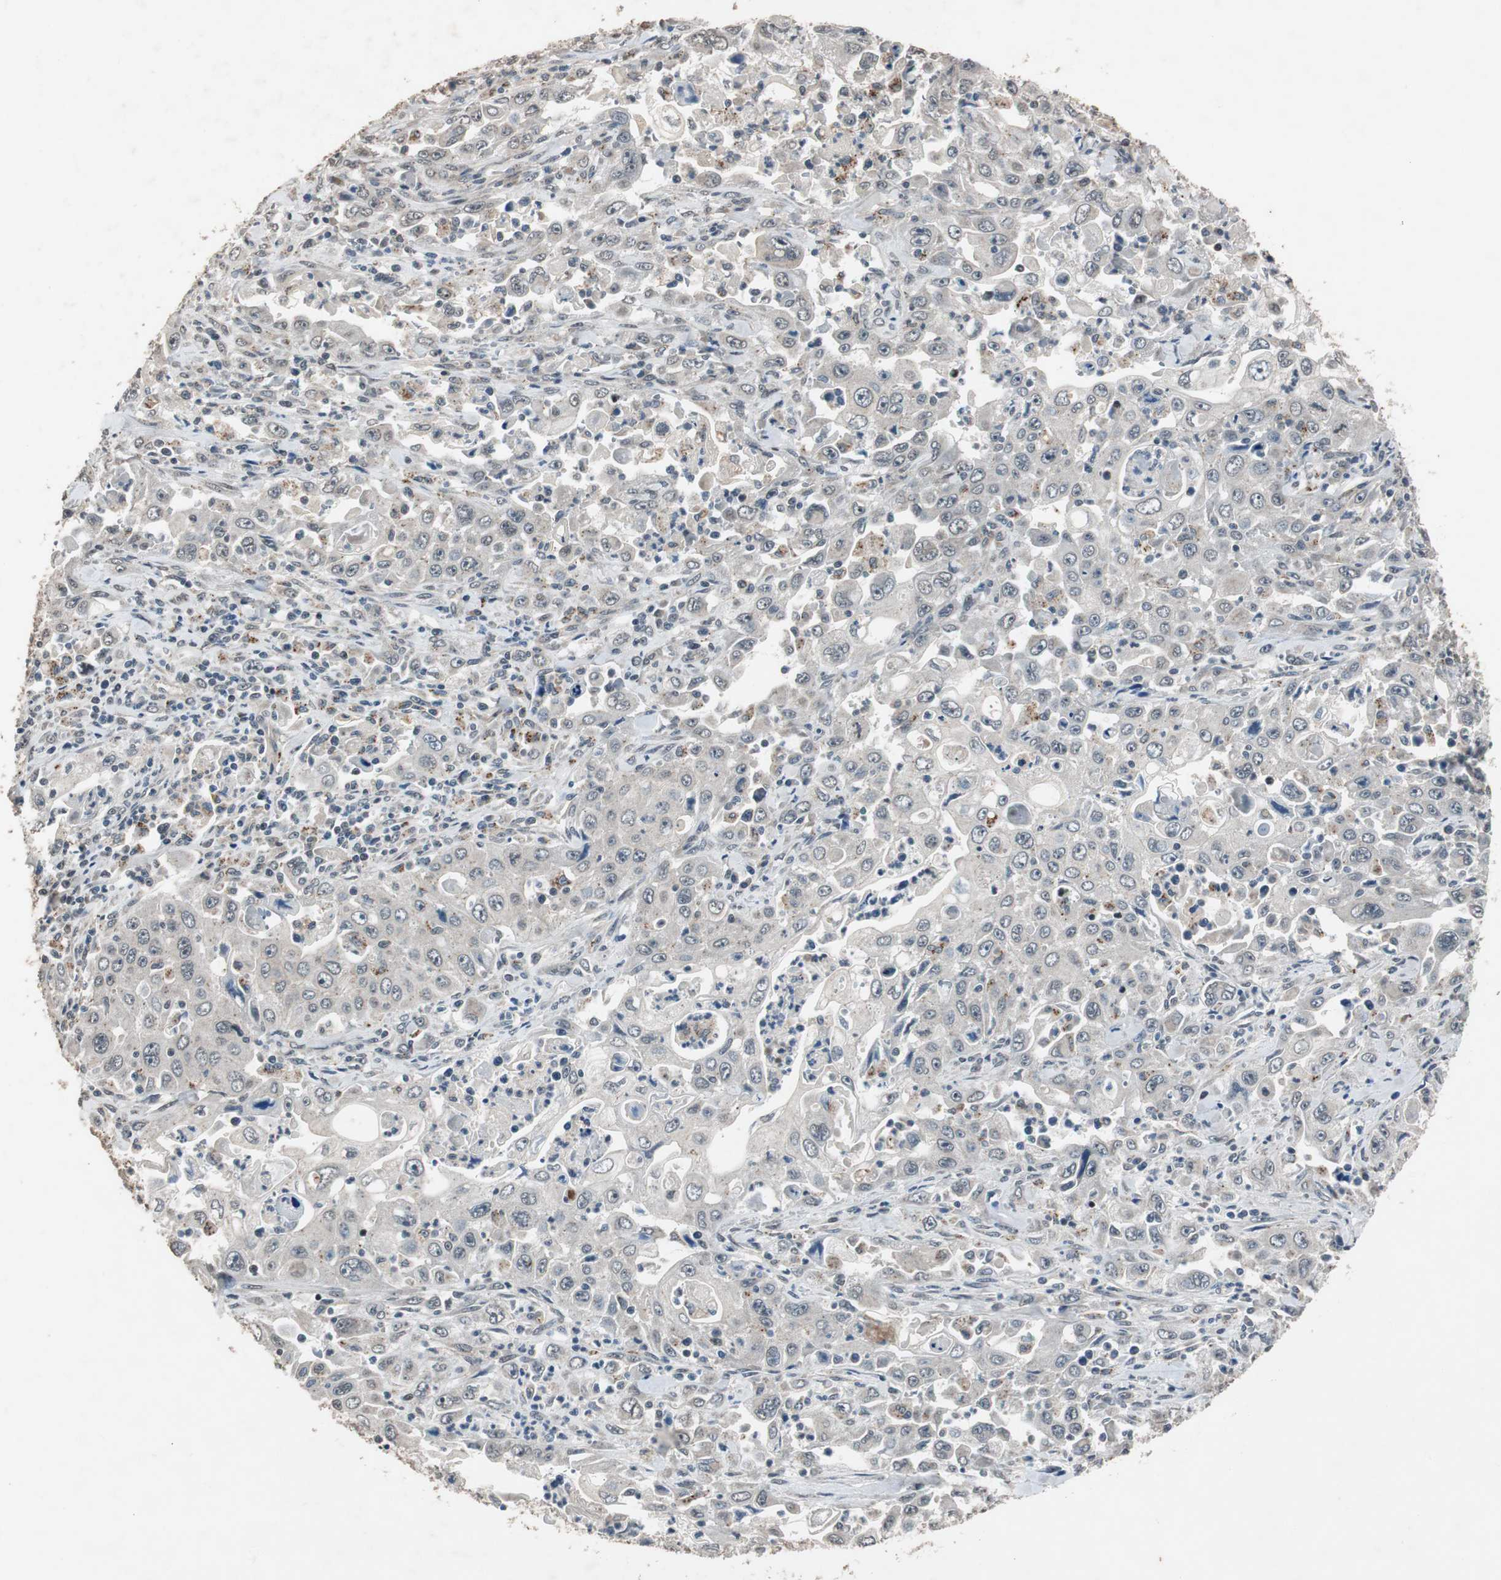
{"staining": {"intensity": "negative", "quantity": "none", "location": "none"}, "tissue": "pancreatic cancer", "cell_type": "Tumor cells", "image_type": "cancer", "snomed": [{"axis": "morphology", "description": "Adenocarcinoma, NOS"}, {"axis": "topography", "description": "Pancreas"}], "caption": "A high-resolution photomicrograph shows immunohistochemistry staining of adenocarcinoma (pancreatic), which exhibits no significant staining in tumor cells. Brightfield microscopy of IHC stained with DAB (brown) and hematoxylin (blue), captured at high magnification.", "gene": "BOLA1", "patient": {"sex": "male", "age": 70}}